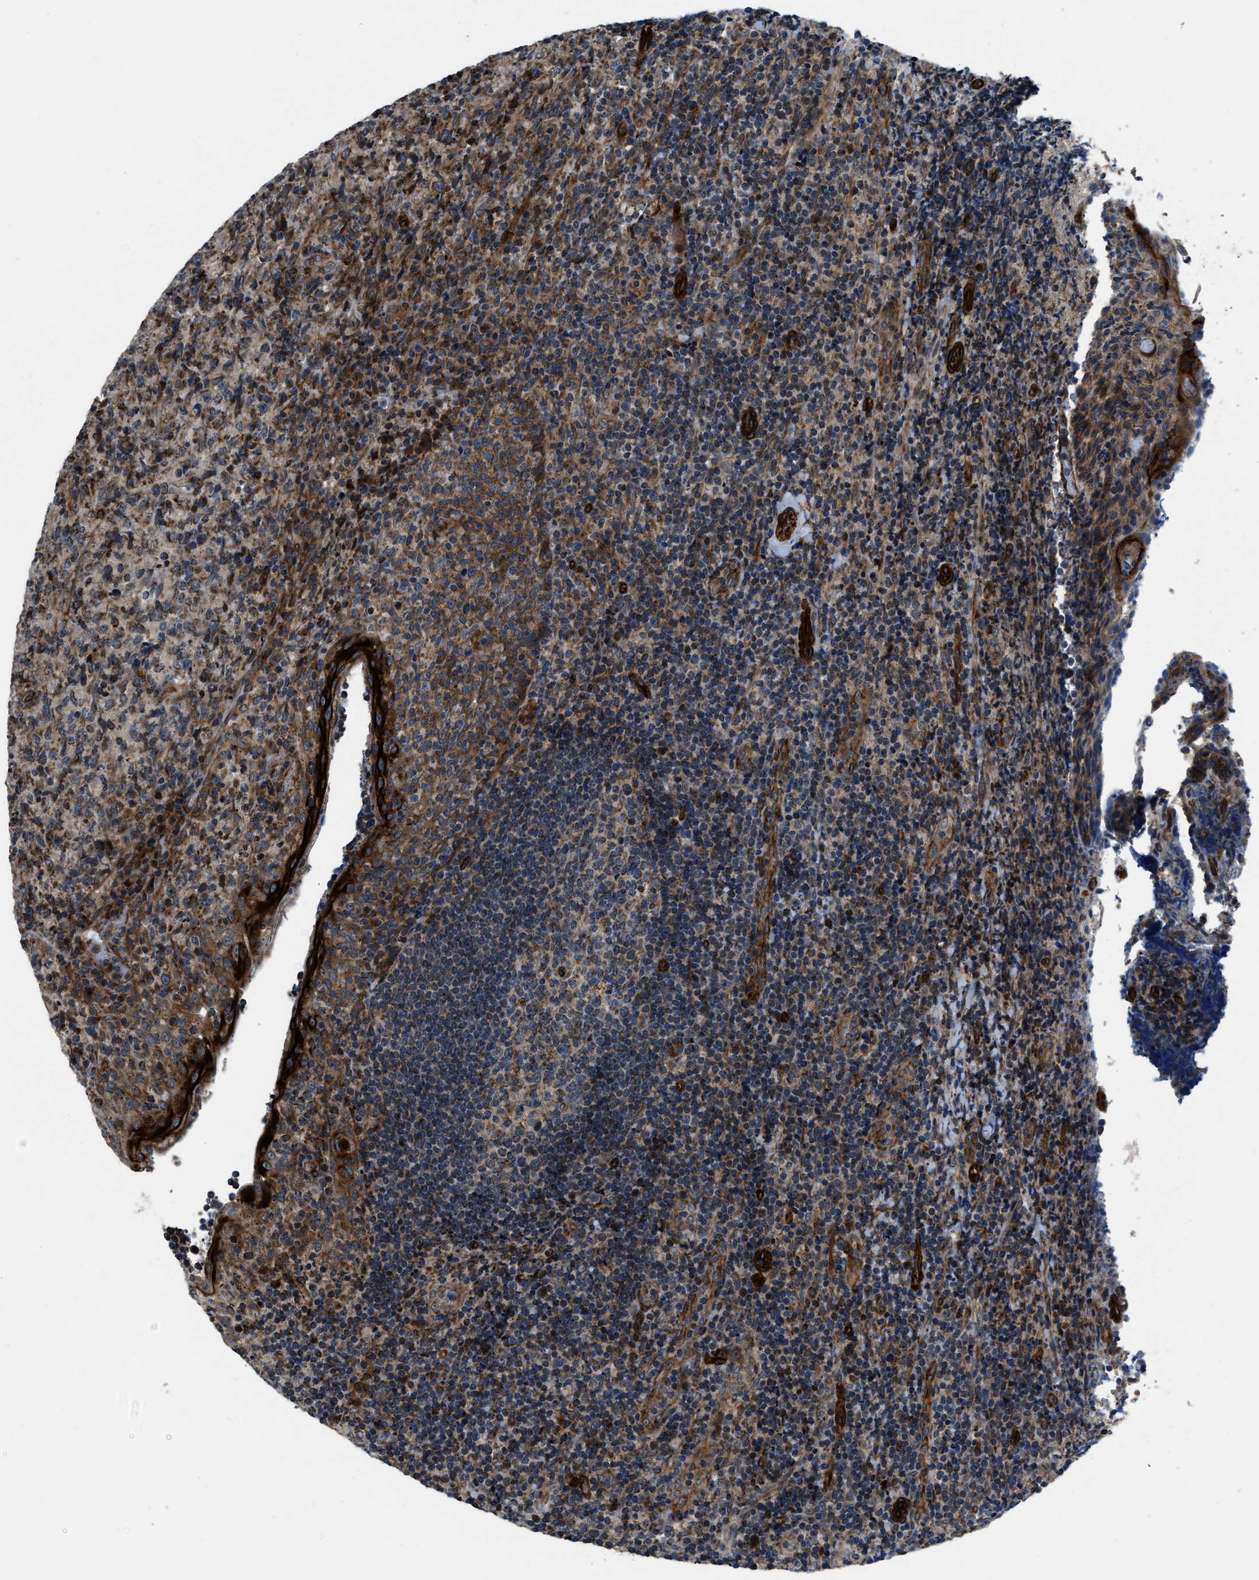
{"staining": {"intensity": "moderate", "quantity": ">75%", "location": "cytoplasmic/membranous"}, "tissue": "lymphoma", "cell_type": "Tumor cells", "image_type": "cancer", "snomed": [{"axis": "morphology", "description": "Malignant lymphoma, non-Hodgkin's type, High grade"}, {"axis": "topography", "description": "Tonsil"}], "caption": "Human lymphoma stained with a brown dye reveals moderate cytoplasmic/membranous positive expression in about >75% of tumor cells.", "gene": "GSDME", "patient": {"sex": "female", "age": 36}}